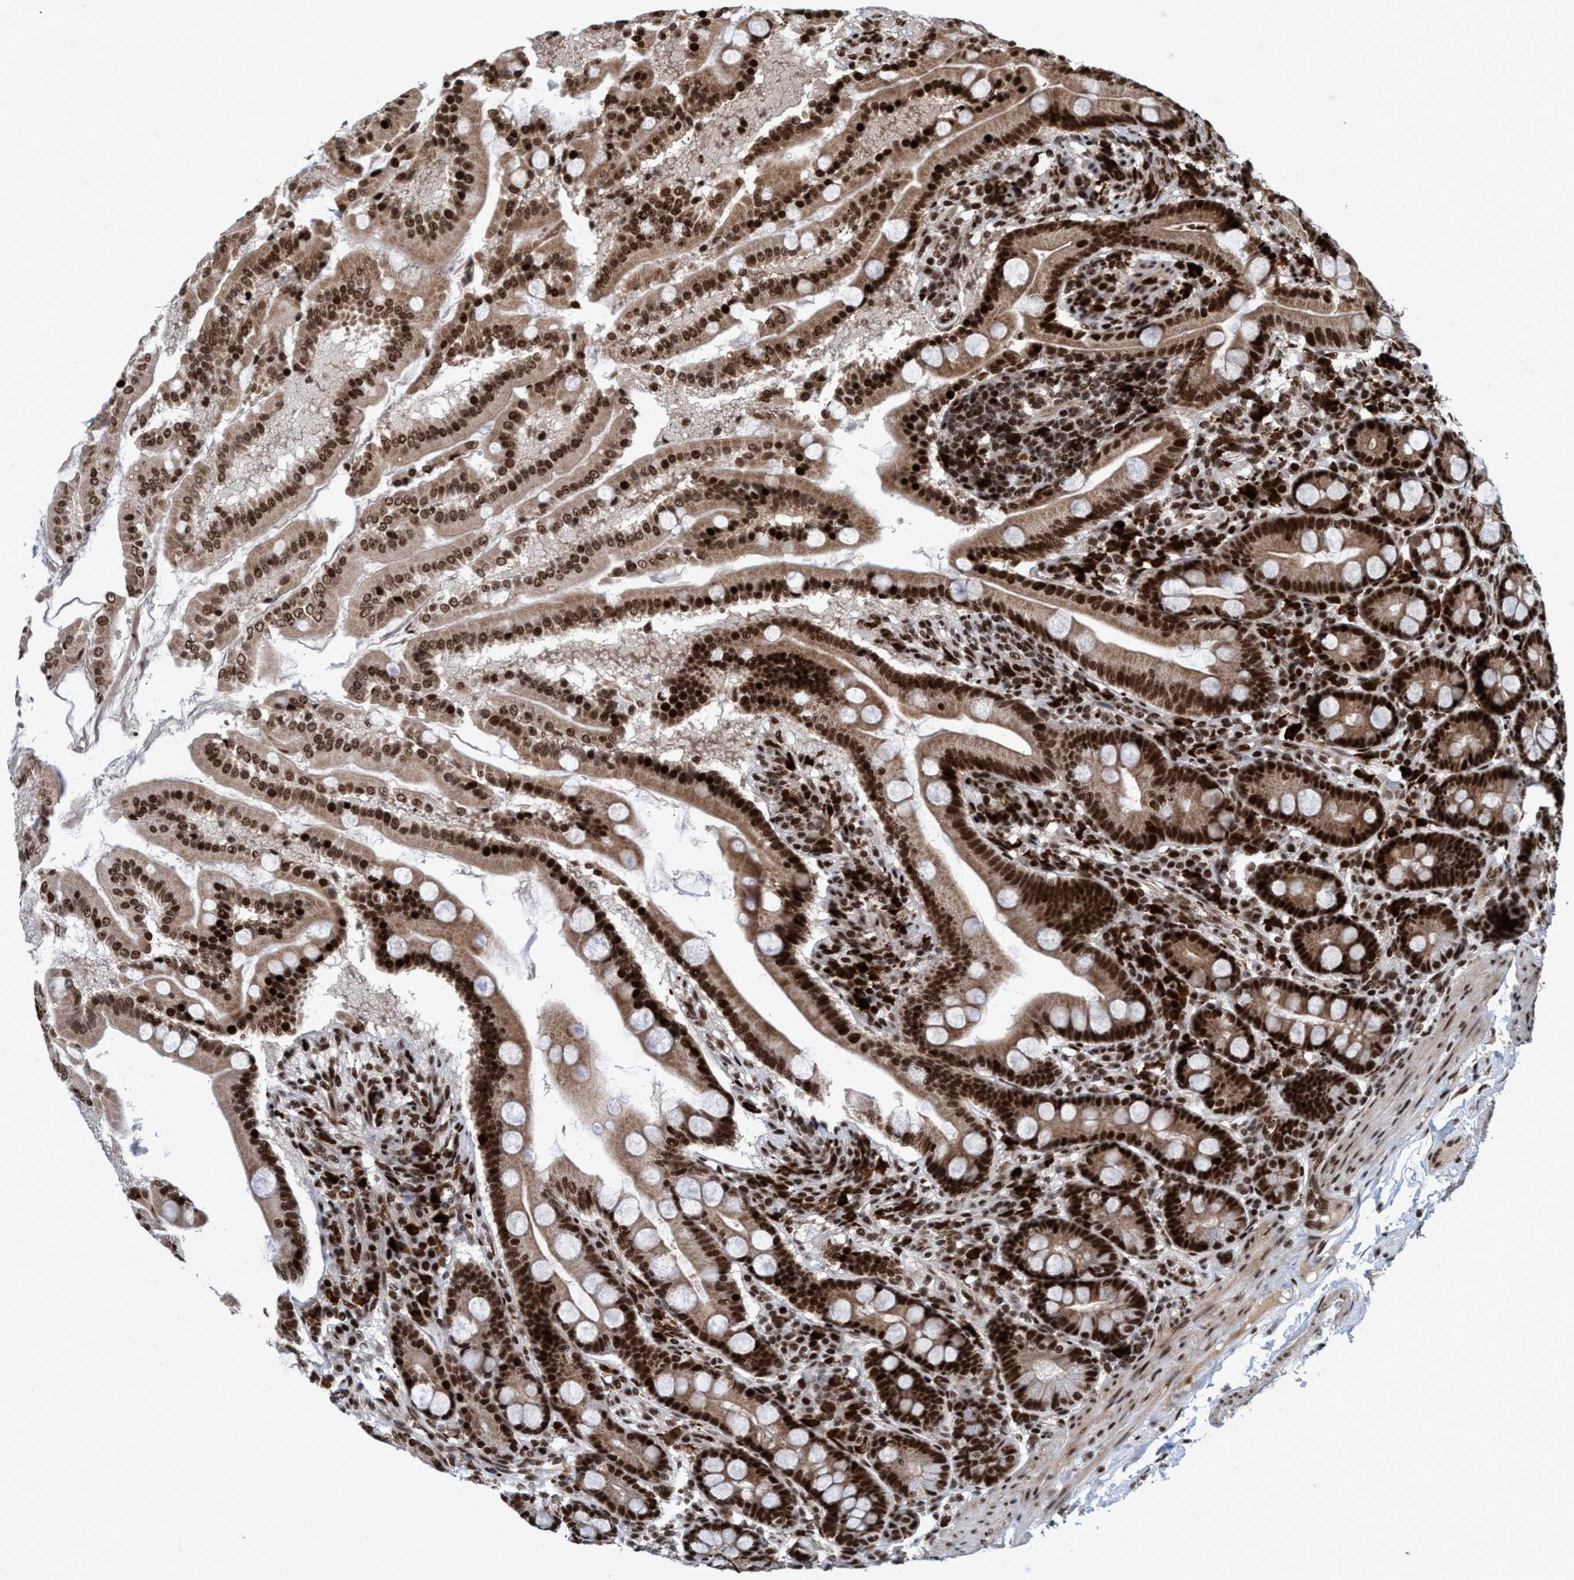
{"staining": {"intensity": "strong", "quantity": ">75%", "location": "cytoplasmic/membranous,nuclear"}, "tissue": "duodenum", "cell_type": "Glandular cells", "image_type": "normal", "snomed": [{"axis": "morphology", "description": "Normal tissue, NOS"}, {"axis": "topography", "description": "Duodenum"}], "caption": "DAB (3,3'-diaminobenzidine) immunohistochemical staining of normal duodenum exhibits strong cytoplasmic/membranous,nuclear protein staining in approximately >75% of glandular cells.", "gene": "TOPBP1", "patient": {"sex": "male", "age": 50}}